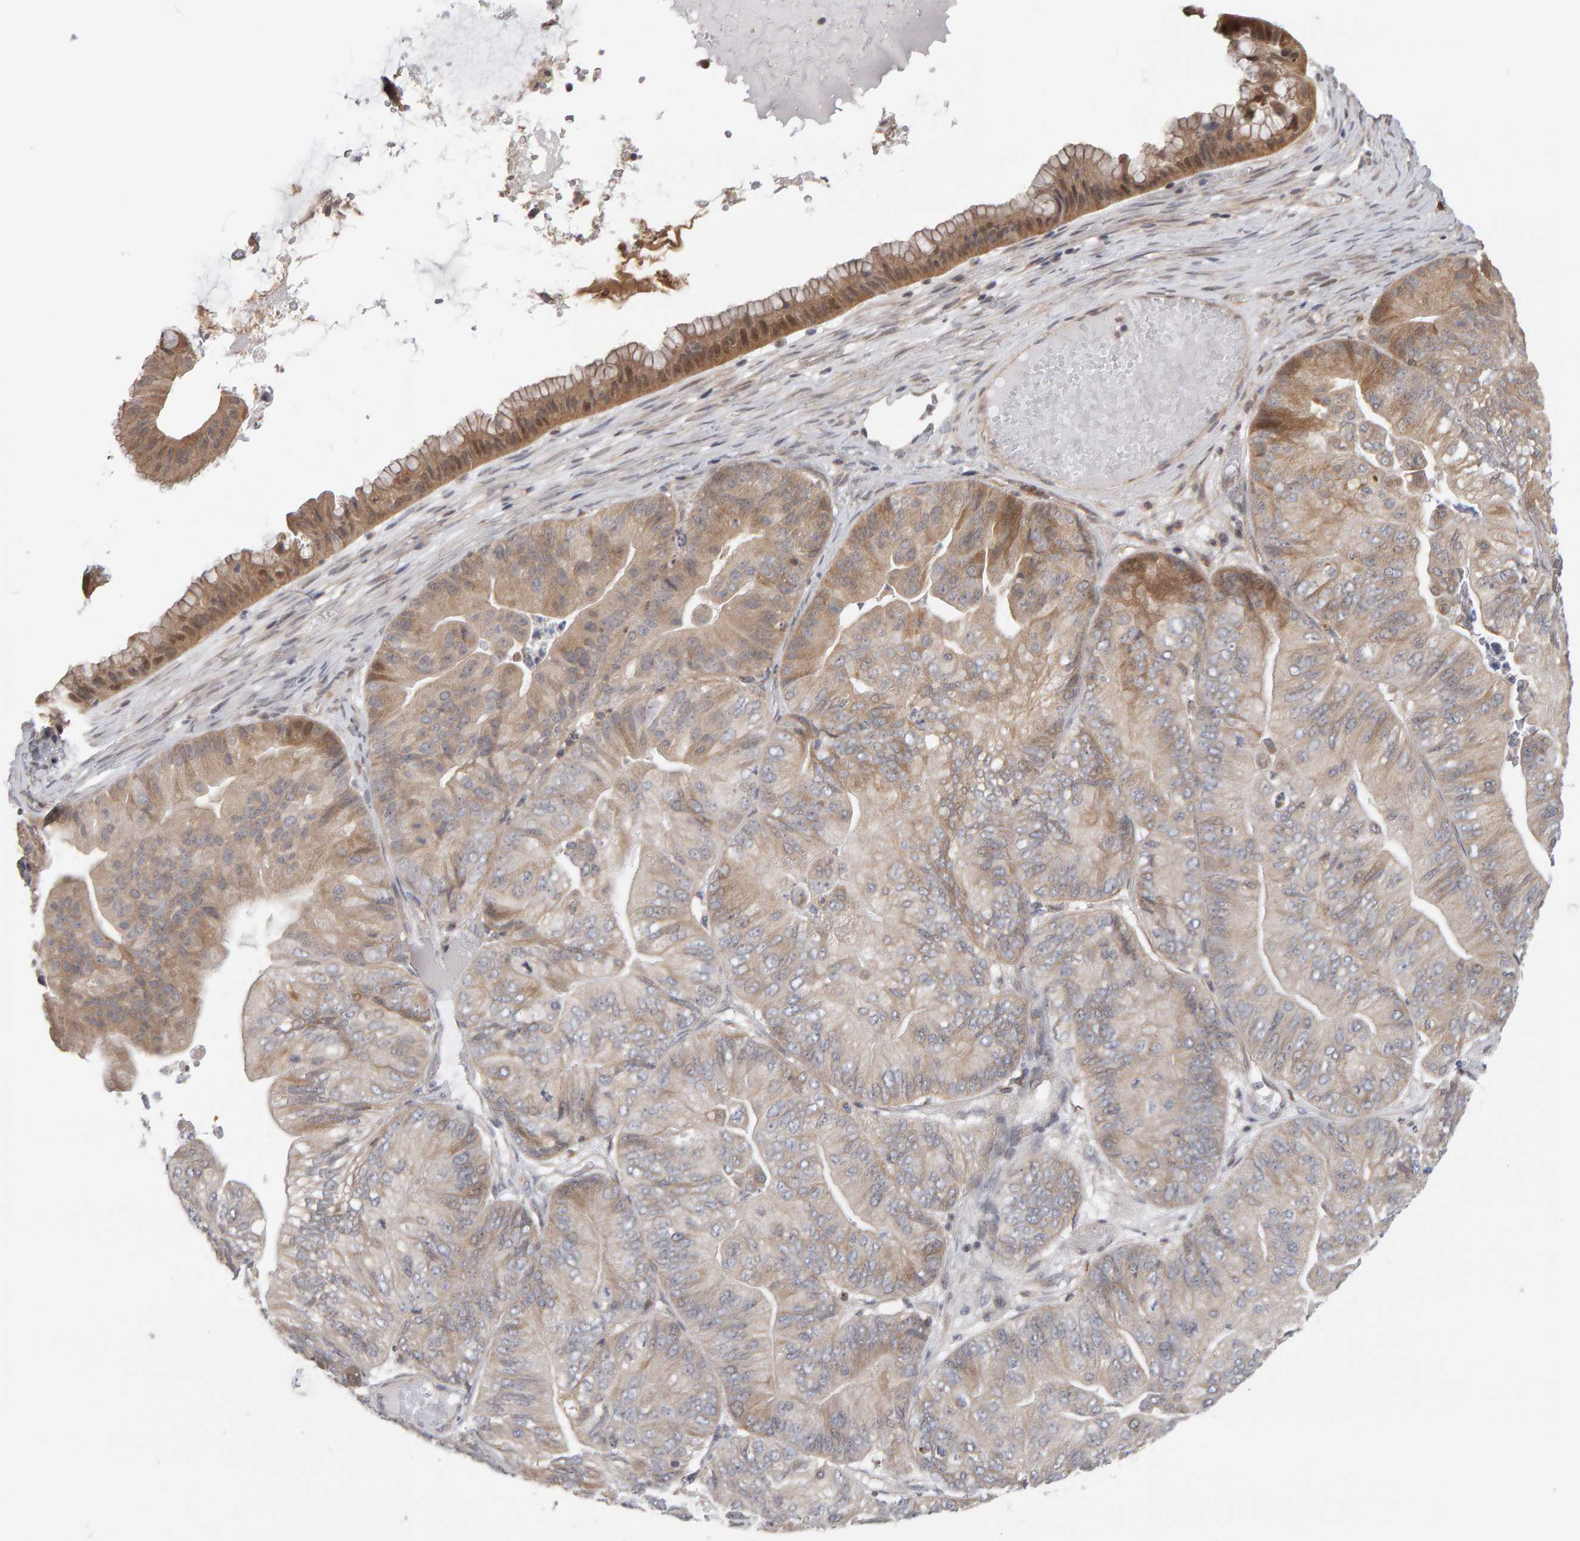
{"staining": {"intensity": "moderate", "quantity": "25%-75%", "location": "cytoplasmic/membranous"}, "tissue": "ovarian cancer", "cell_type": "Tumor cells", "image_type": "cancer", "snomed": [{"axis": "morphology", "description": "Cystadenocarcinoma, mucinous, NOS"}, {"axis": "topography", "description": "Ovary"}], "caption": "Immunohistochemistry (IHC) image of ovarian cancer stained for a protein (brown), which exhibits medium levels of moderate cytoplasmic/membranous positivity in about 25%-75% of tumor cells.", "gene": "MSRA", "patient": {"sex": "female", "age": 61}}